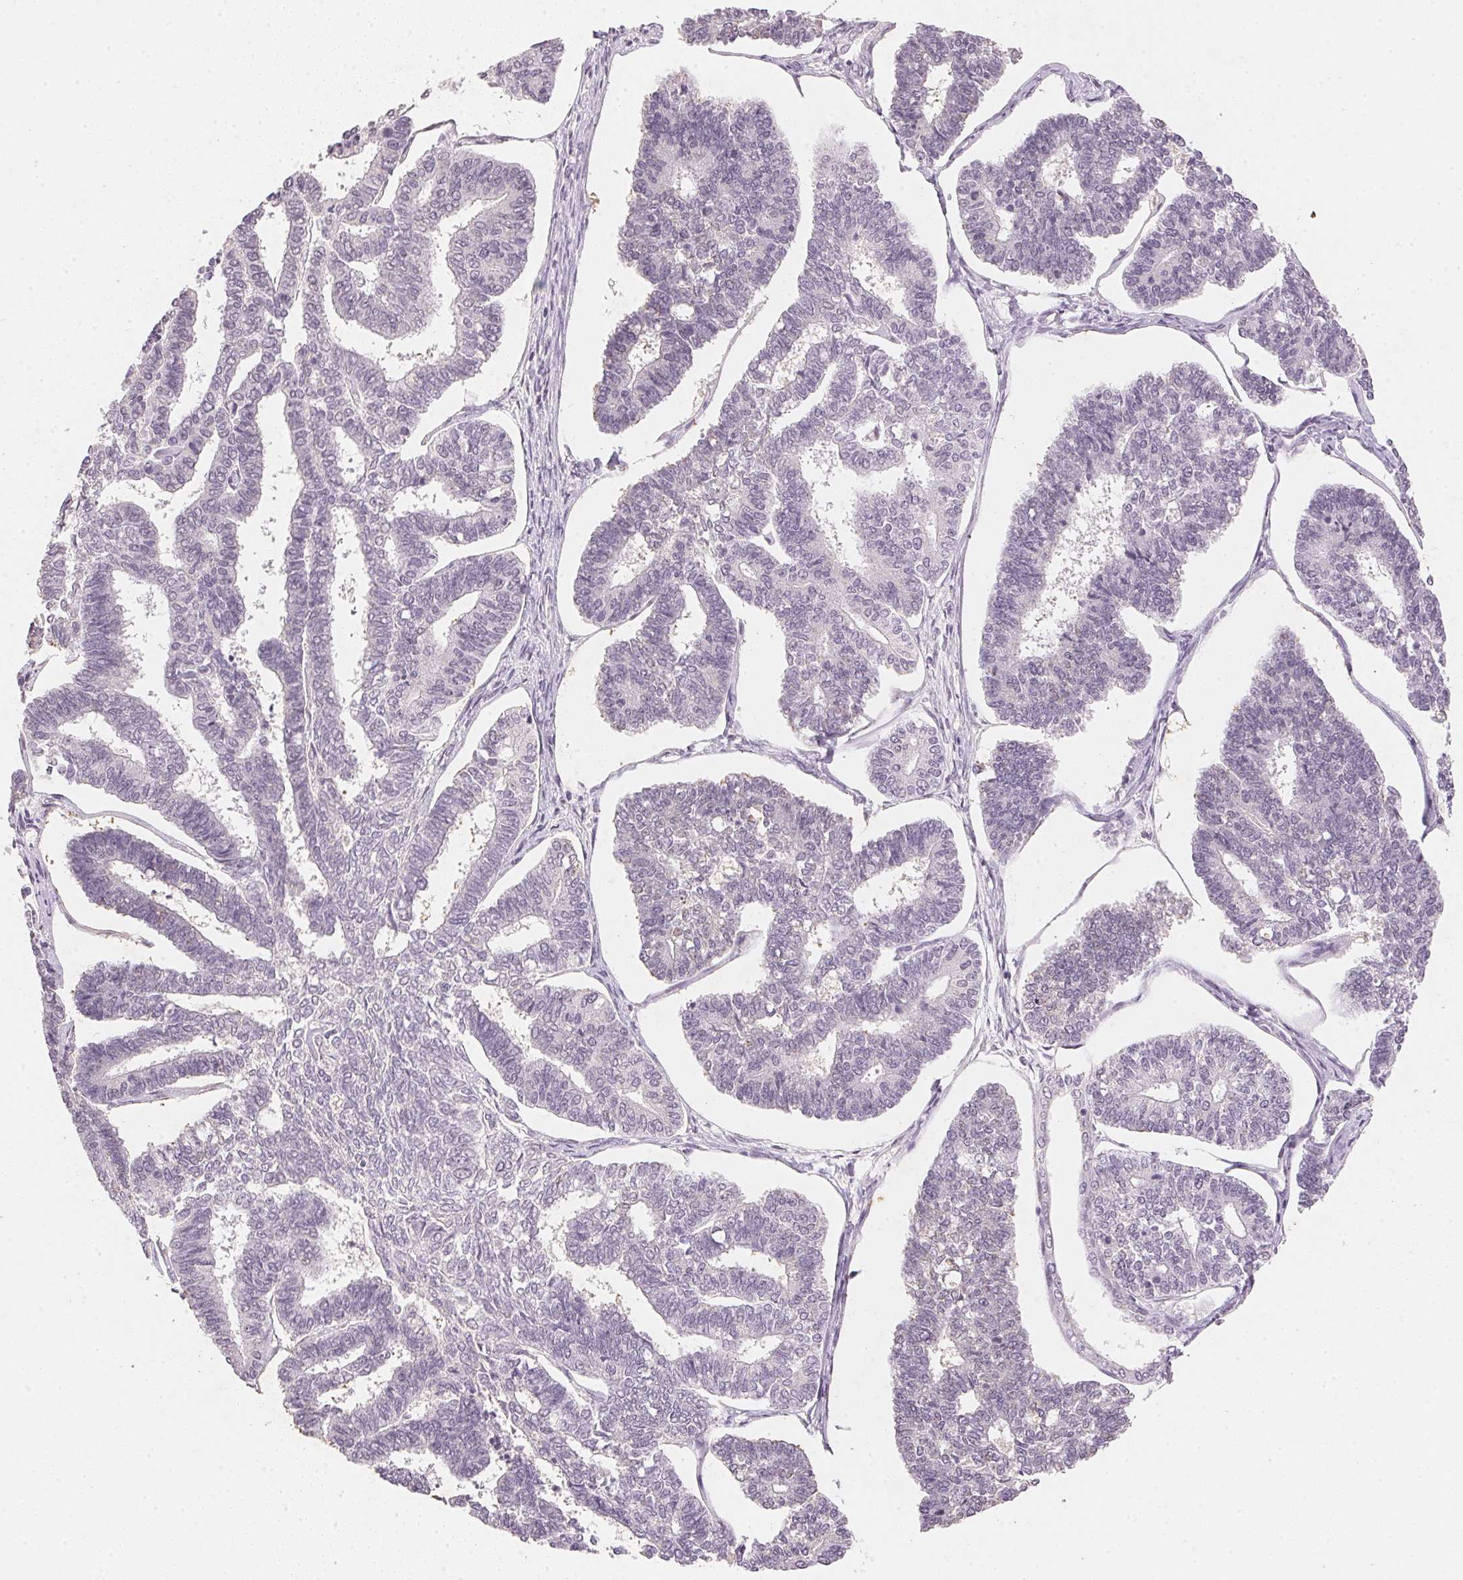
{"staining": {"intensity": "negative", "quantity": "none", "location": "none"}, "tissue": "endometrial cancer", "cell_type": "Tumor cells", "image_type": "cancer", "snomed": [{"axis": "morphology", "description": "Adenocarcinoma, NOS"}, {"axis": "topography", "description": "Endometrium"}], "caption": "A high-resolution histopathology image shows immunohistochemistry staining of endometrial cancer (adenocarcinoma), which shows no significant expression in tumor cells. The staining was performed using DAB to visualize the protein expression in brown, while the nuclei were stained in blue with hematoxylin (Magnification: 20x).", "gene": "SMTN", "patient": {"sex": "female", "age": 70}}